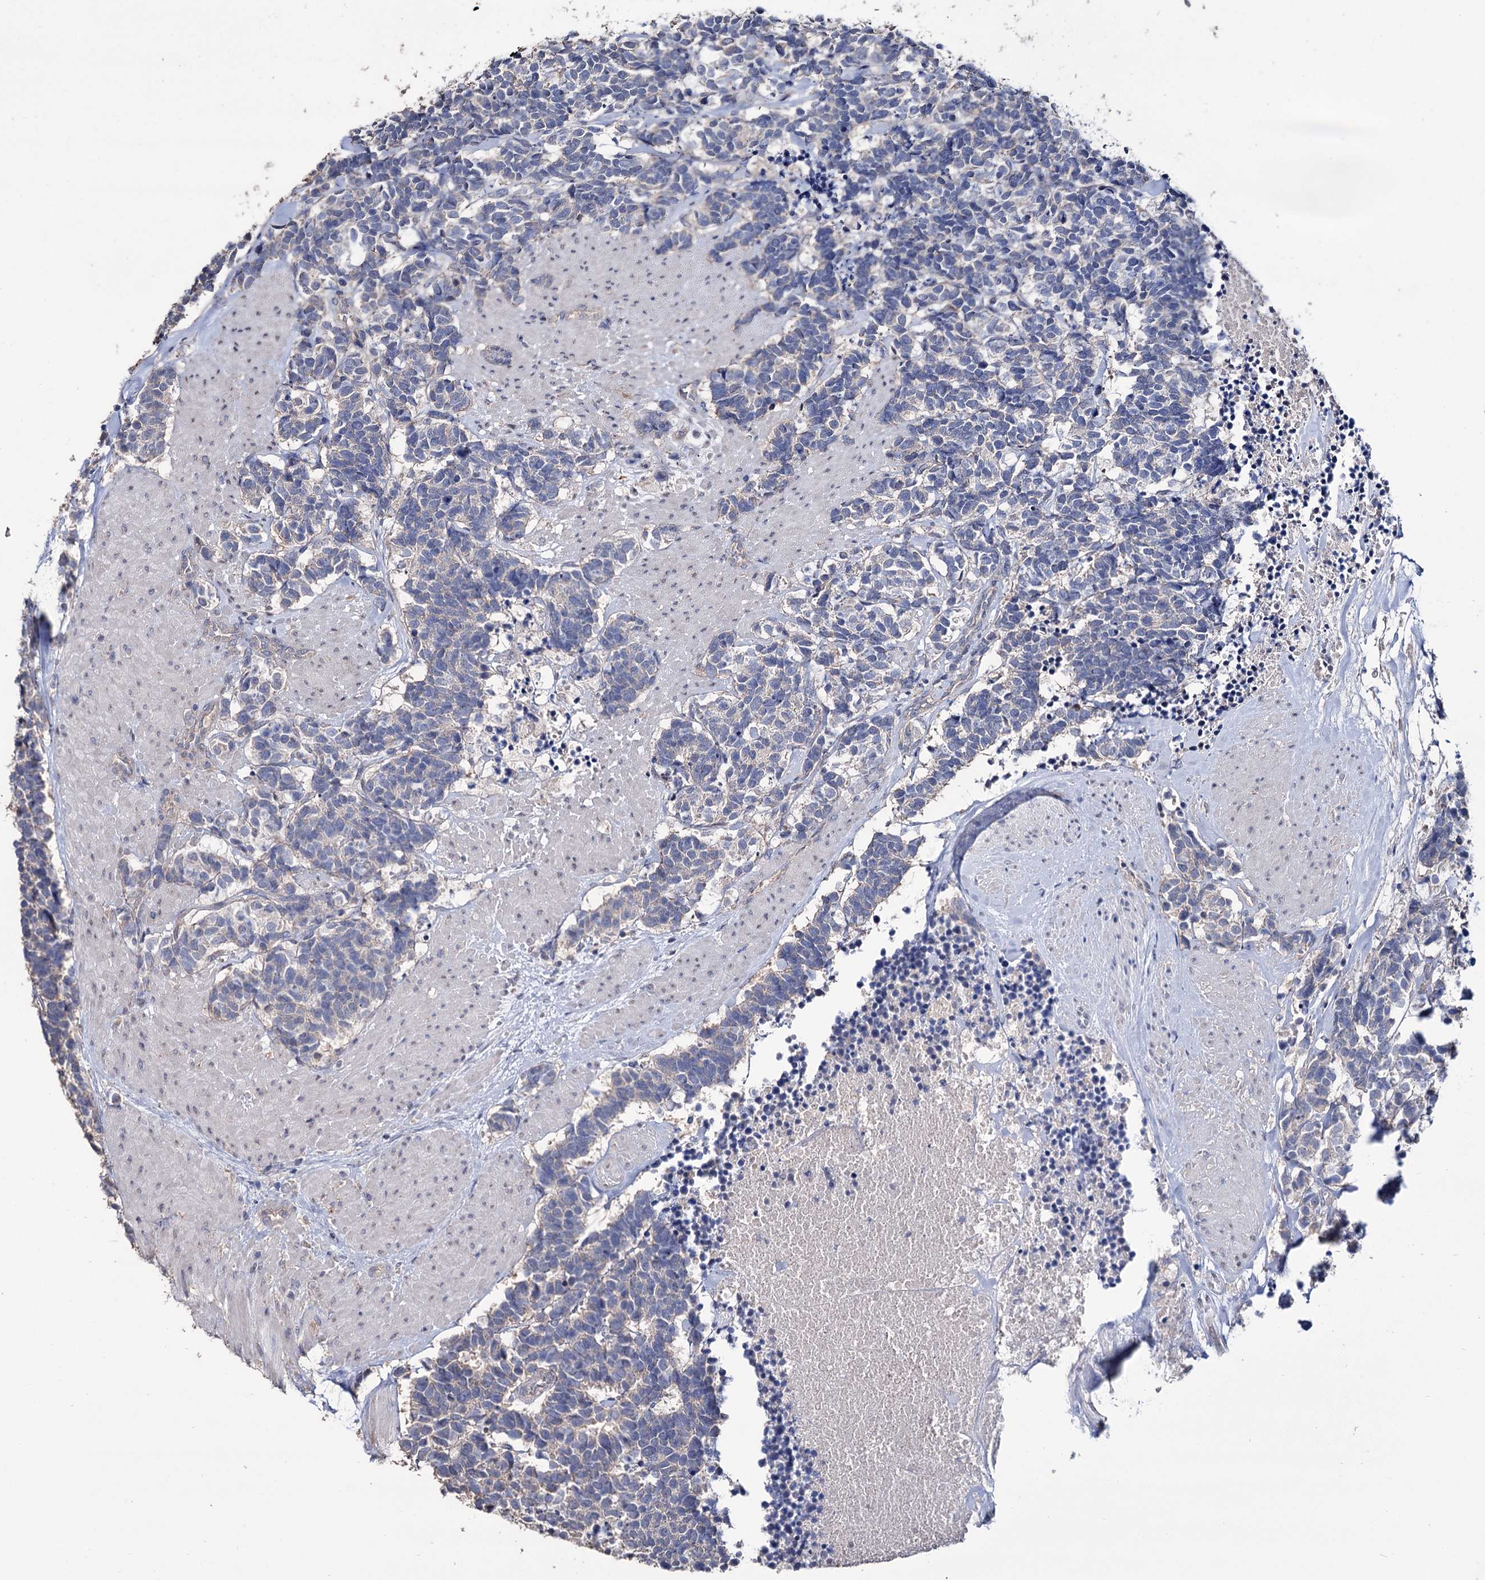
{"staining": {"intensity": "negative", "quantity": "none", "location": "none"}, "tissue": "carcinoid", "cell_type": "Tumor cells", "image_type": "cancer", "snomed": [{"axis": "morphology", "description": "Carcinoma, NOS"}, {"axis": "morphology", "description": "Carcinoid, malignant, NOS"}, {"axis": "topography", "description": "Urinary bladder"}], "caption": "A histopathology image of human carcinoid is negative for staining in tumor cells. (Brightfield microscopy of DAB IHC at high magnification).", "gene": "EPB41L5", "patient": {"sex": "male", "age": 57}}